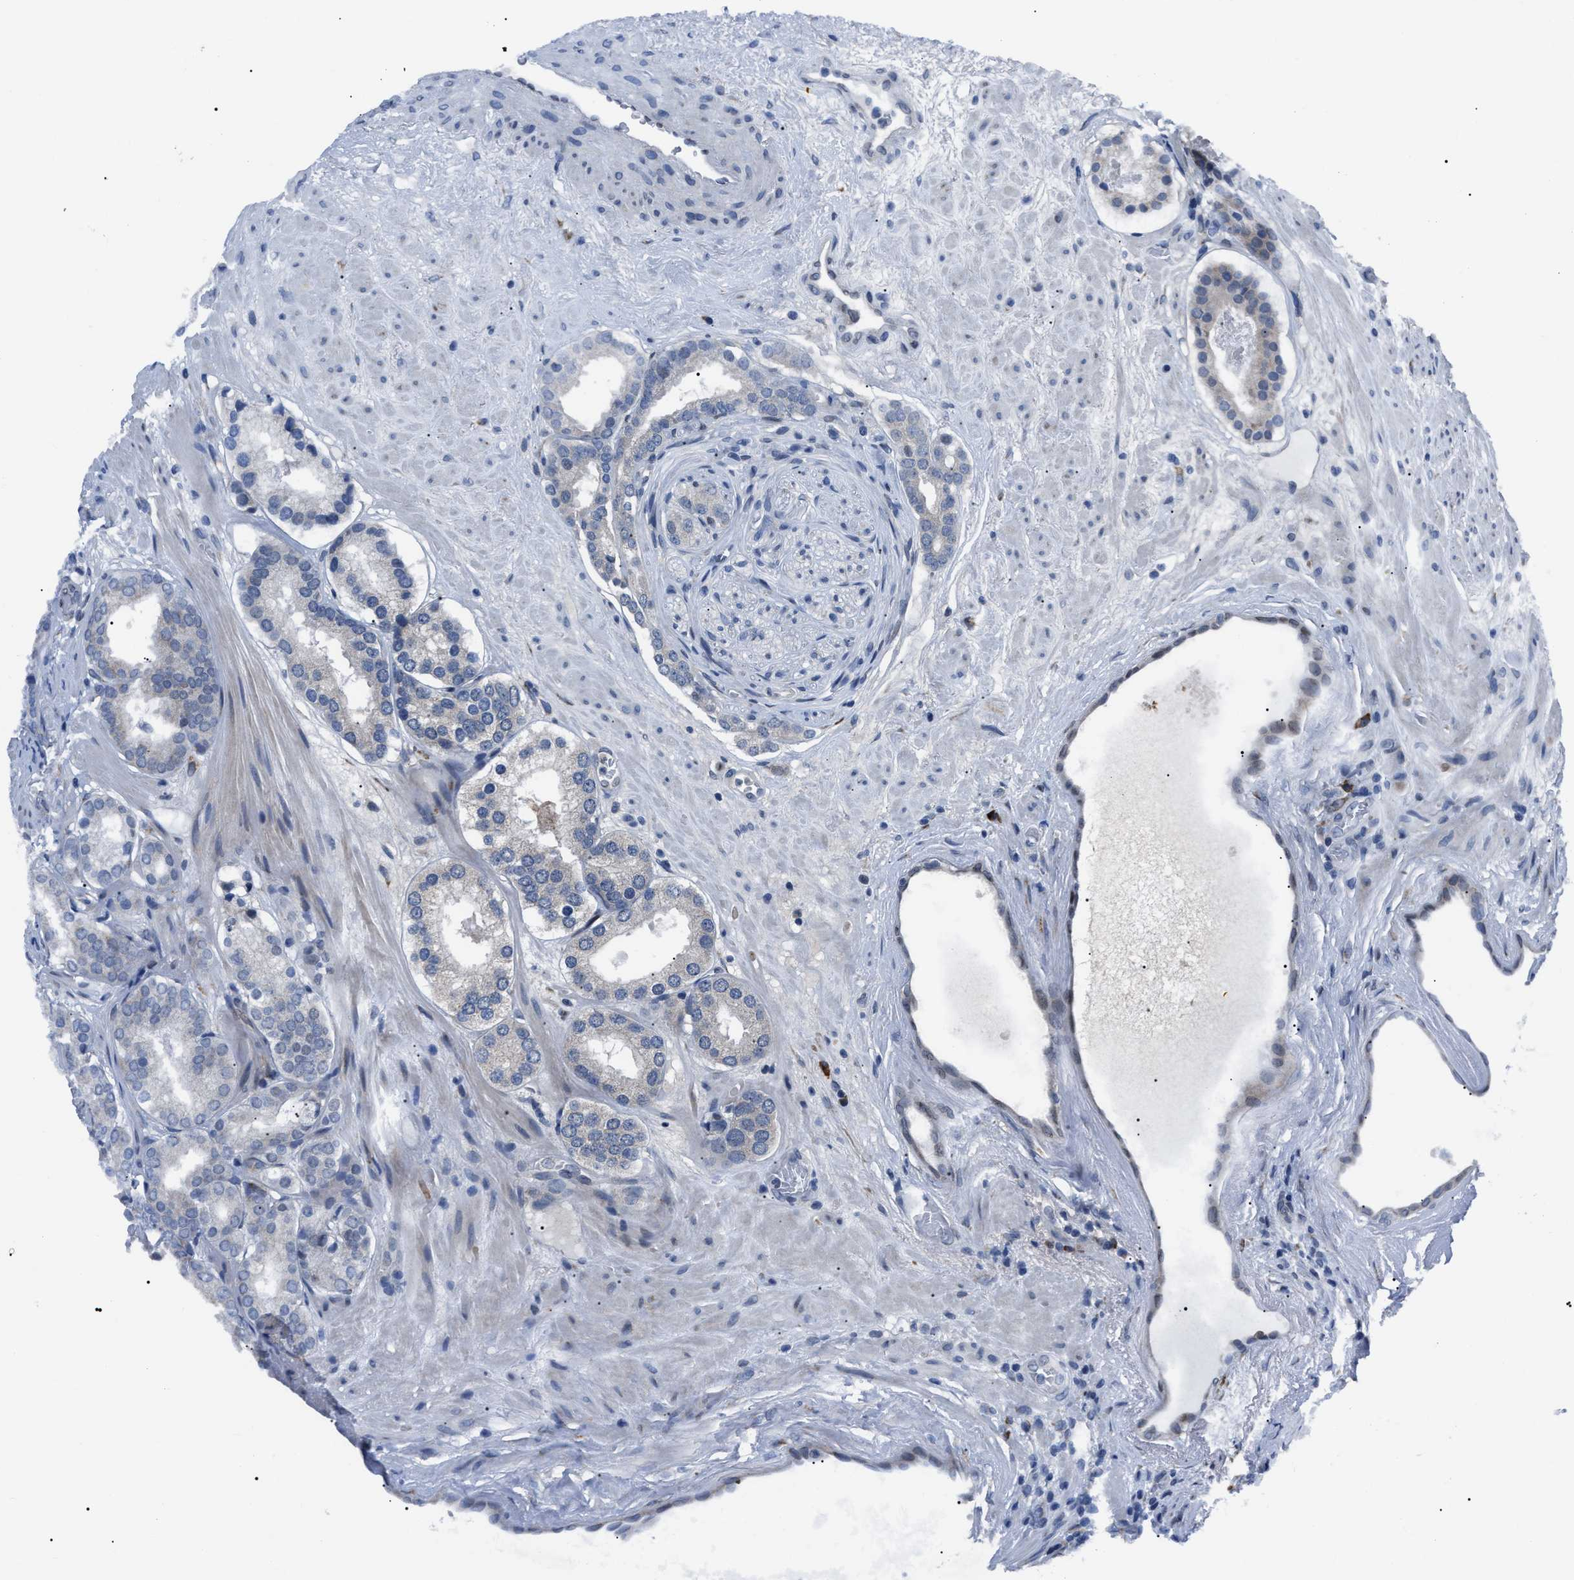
{"staining": {"intensity": "negative", "quantity": "none", "location": "none"}, "tissue": "prostate cancer", "cell_type": "Tumor cells", "image_type": "cancer", "snomed": [{"axis": "morphology", "description": "Adenocarcinoma, Low grade"}, {"axis": "topography", "description": "Prostate"}], "caption": "High power microscopy micrograph of an immunohistochemistry image of prostate cancer, revealing no significant staining in tumor cells. The staining was performed using DAB to visualize the protein expression in brown, while the nuclei were stained in blue with hematoxylin (Magnification: 20x).", "gene": "LRRC14", "patient": {"sex": "male", "age": 69}}